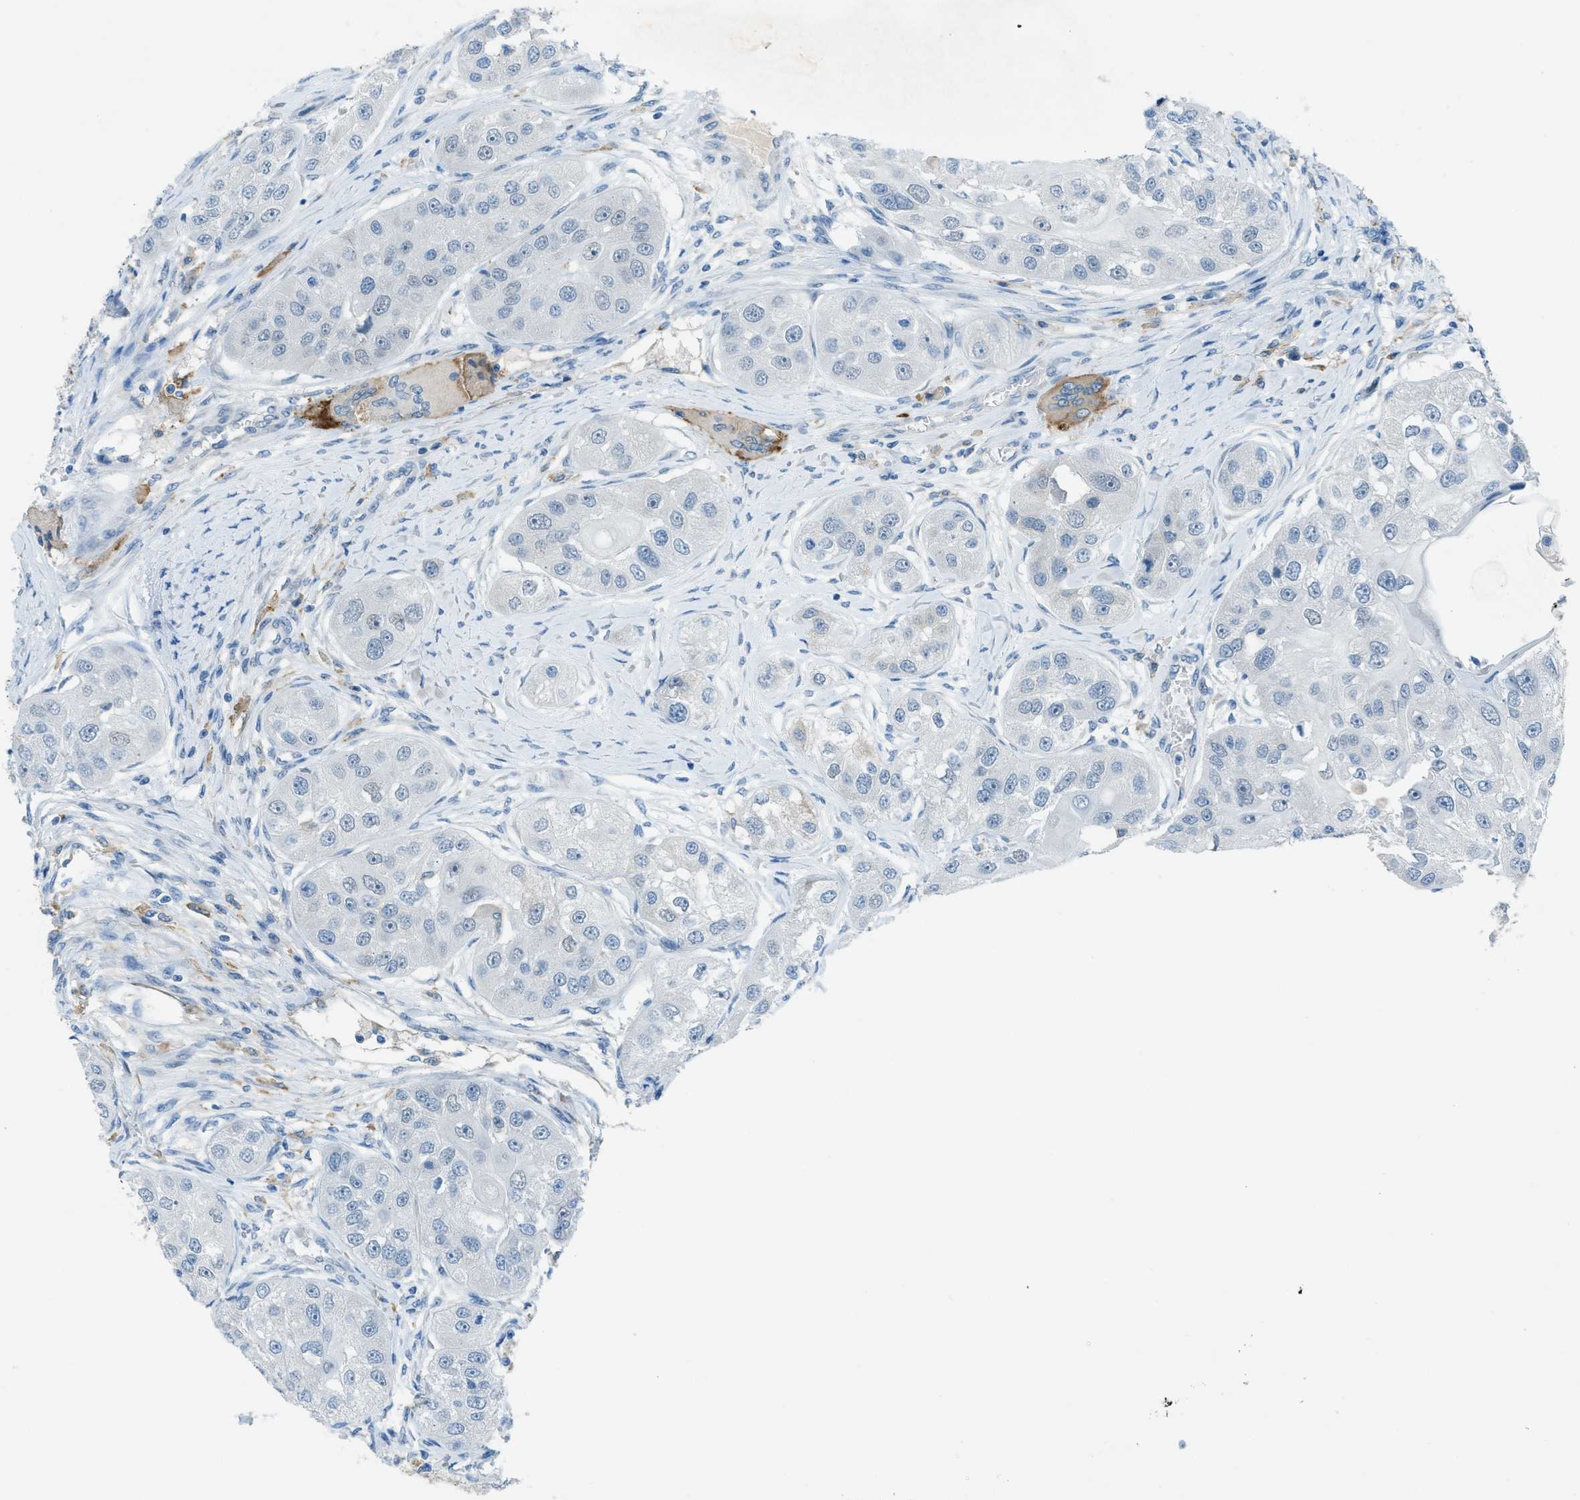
{"staining": {"intensity": "negative", "quantity": "none", "location": "none"}, "tissue": "head and neck cancer", "cell_type": "Tumor cells", "image_type": "cancer", "snomed": [{"axis": "morphology", "description": "Normal tissue, NOS"}, {"axis": "morphology", "description": "Squamous cell carcinoma, NOS"}, {"axis": "topography", "description": "Skeletal muscle"}, {"axis": "topography", "description": "Head-Neck"}], "caption": "Tumor cells are negative for brown protein staining in squamous cell carcinoma (head and neck).", "gene": "KLHL8", "patient": {"sex": "male", "age": 51}}